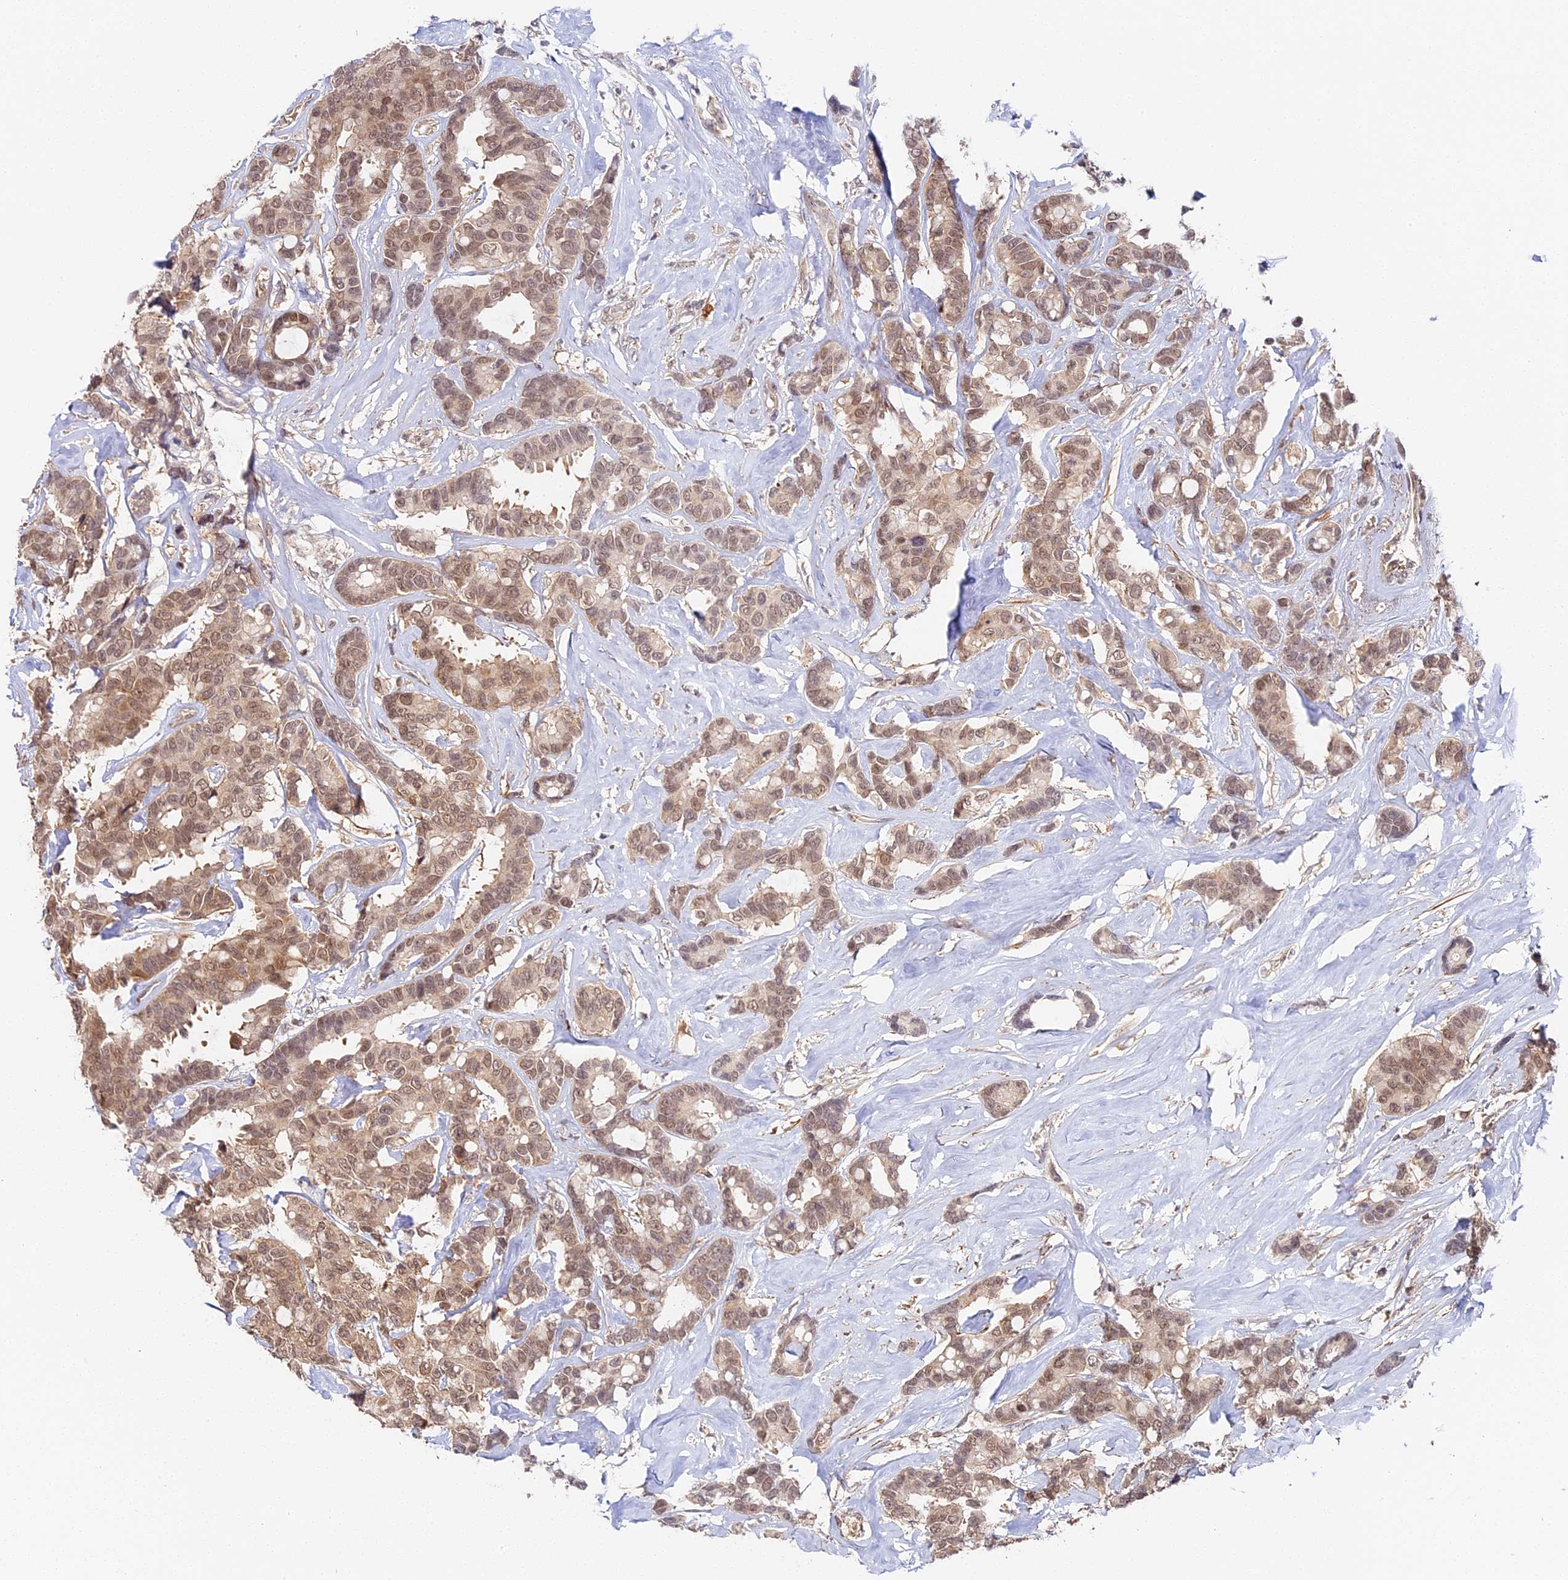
{"staining": {"intensity": "weak", "quantity": ">75%", "location": "cytoplasmic/membranous,nuclear"}, "tissue": "breast cancer", "cell_type": "Tumor cells", "image_type": "cancer", "snomed": [{"axis": "morphology", "description": "Duct carcinoma"}, {"axis": "topography", "description": "Breast"}], "caption": "A high-resolution micrograph shows immunohistochemistry staining of breast cancer (intraductal carcinoma), which reveals weak cytoplasmic/membranous and nuclear expression in about >75% of tumor cells. (DAB (3,3'-diaminobenzidine) IHC with brightfield microscopy, high magnification).", "gene": "IMPACT", "patient": {"sex": "female", "age": 87}}